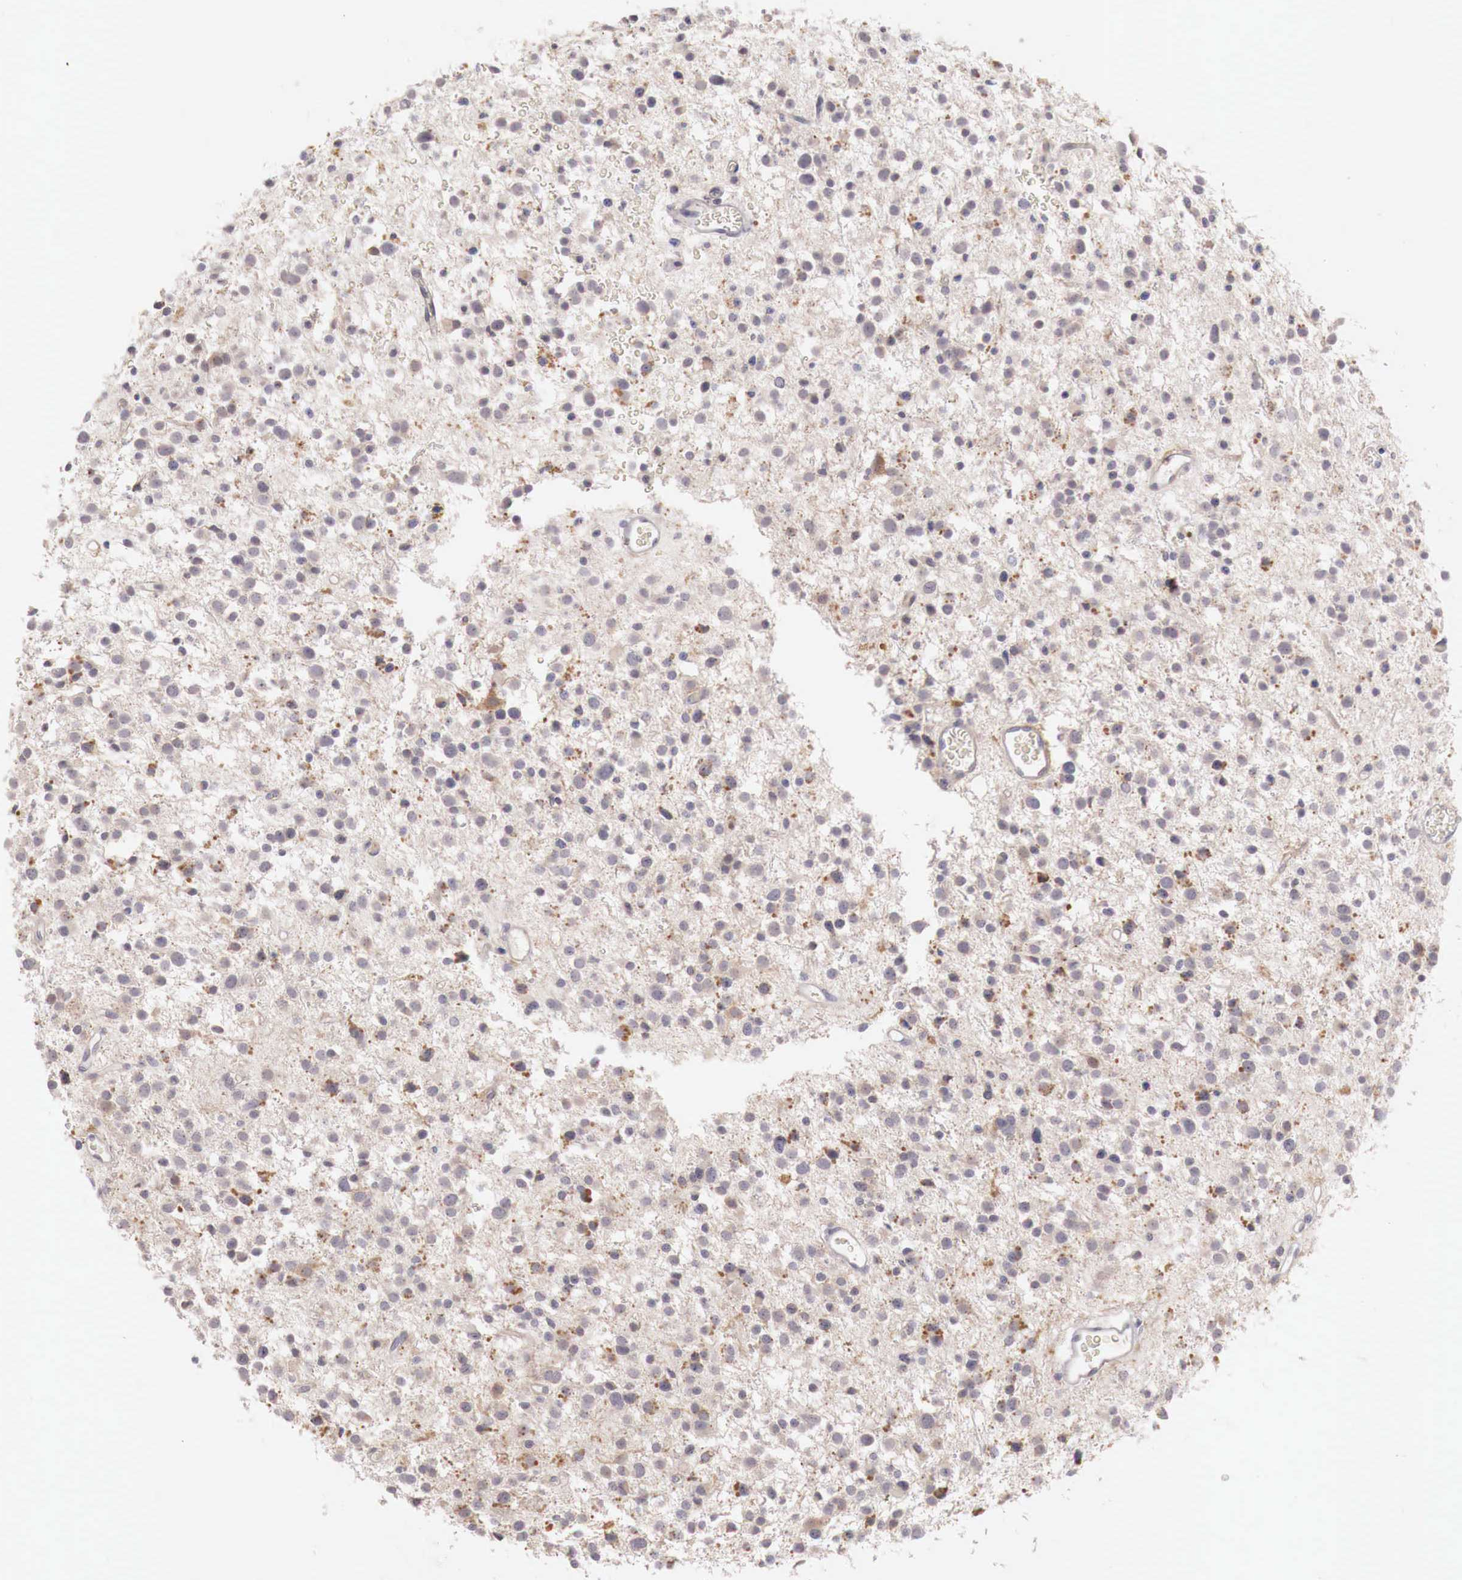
{"staining": {"intensity": "negative", "quantity": "none", "location": "none"}, "tissue": "glioma", "cell_type": "Tumor cells", "image_type": "cancer", "snomed": [{"axis": "morphology", "description": "Glioma, malignant, Low grade"}, {"axis": "topography", "description": "Brain"}], "caption": "Protein analysis of malignant low-grade glioma shows no significant staining in tumor cells. The staining was performed using DAB (3,3'-diaminobenzidine) to visualize the protein expression in brown, while the nuclei were stained in blue with hematoxylin (Magnification: 20x).", "gene": "GATA1", "patient": {"sex": "female", "age": 36}}